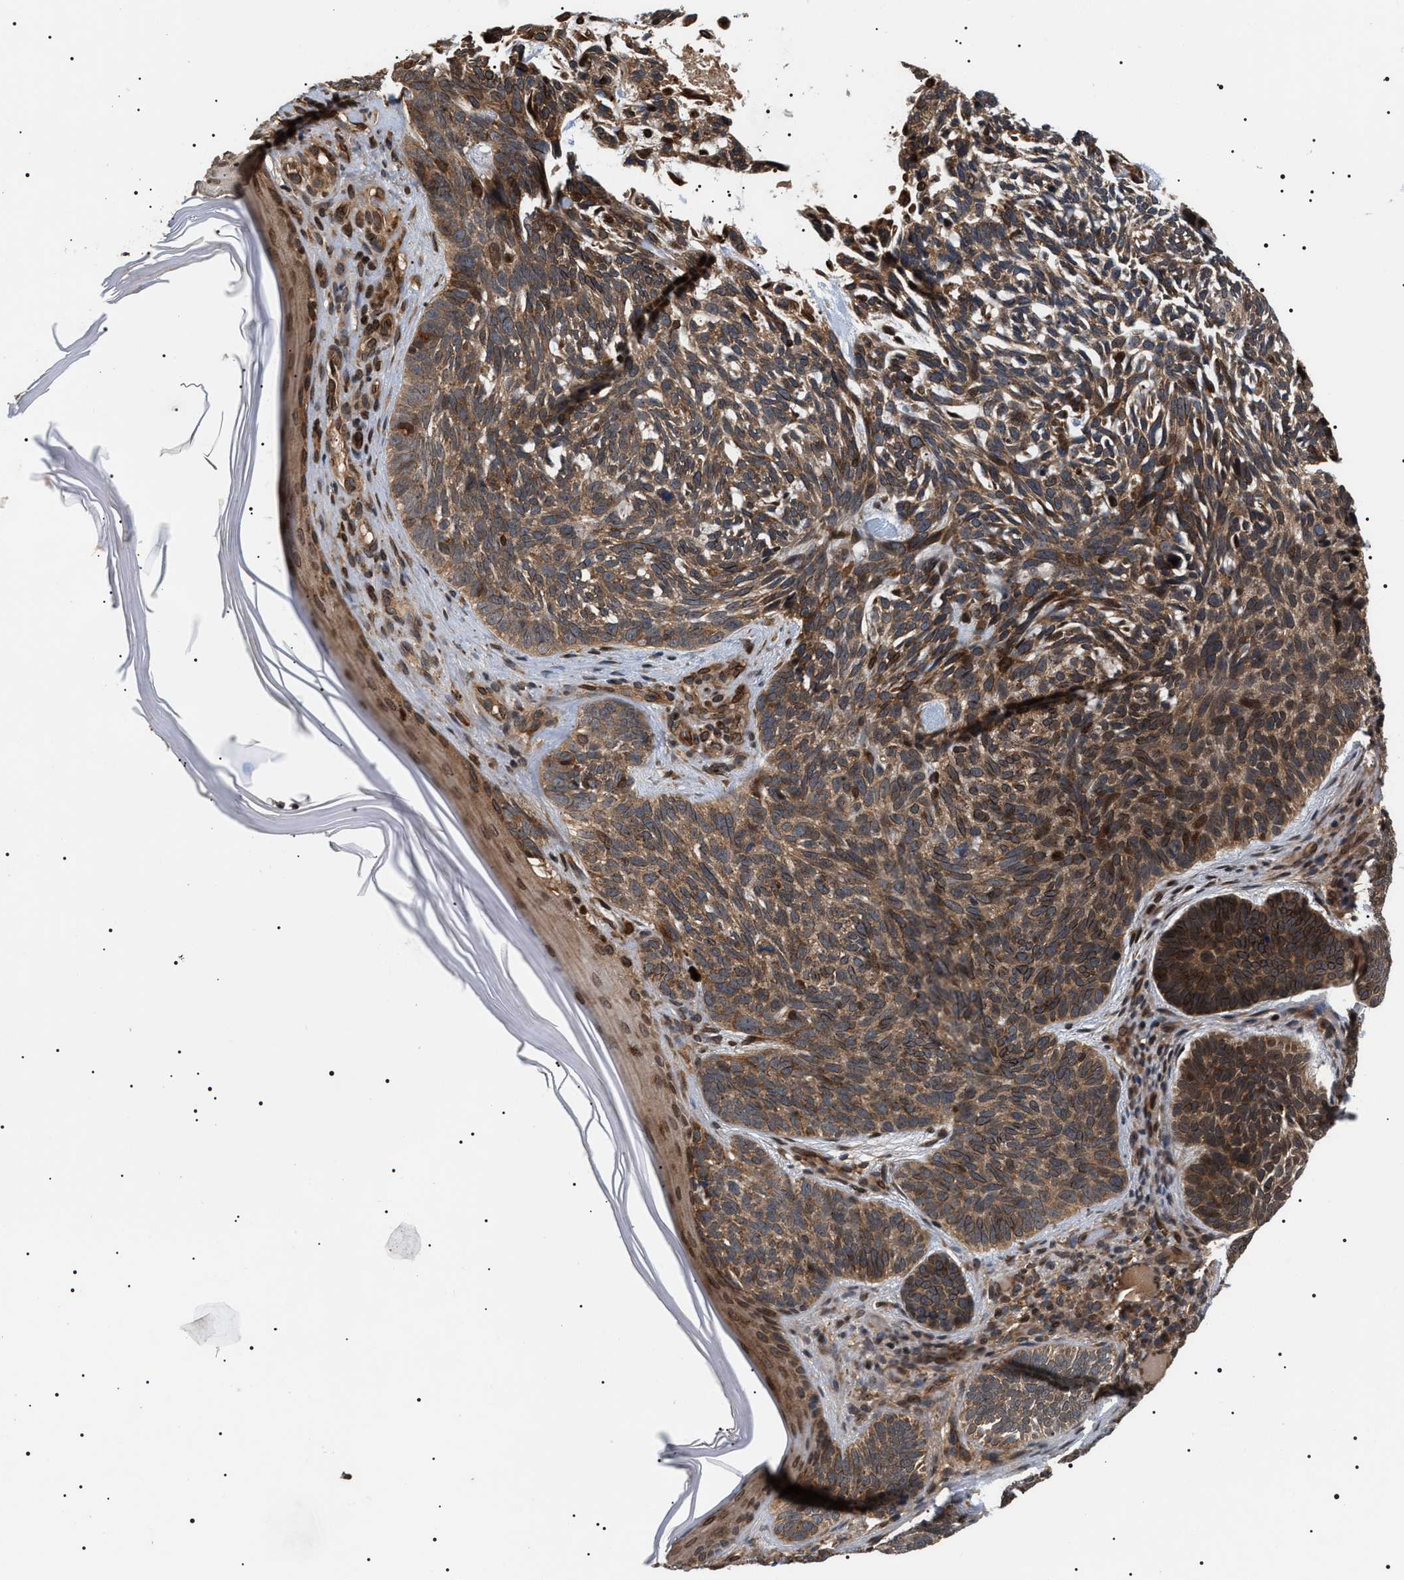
{"staining": {"intensity": "moderate", "quantity": ">75%", "location": "cytoplasmic/membranous,nuclear"}, "tissue": "skin cancer", "cell_type": "Tumor cells", "image_type": "cancer", "snomed": [{"axis": "morphology", "description": "Basal cell carcinoma"}, {"axis": "topography", "description": "Skin"}, {"axis": "topography", "description": "Skin of head"}], "caption": "Immunohistochemical staining of human basal cell carcinoma (skin) reveals moderate cytoplasmic/membranous and nuclear protein staining in about >75% of tumor cells.", "gene": "ZBTB26", "patient": {"sex": "female", "age": 85}}